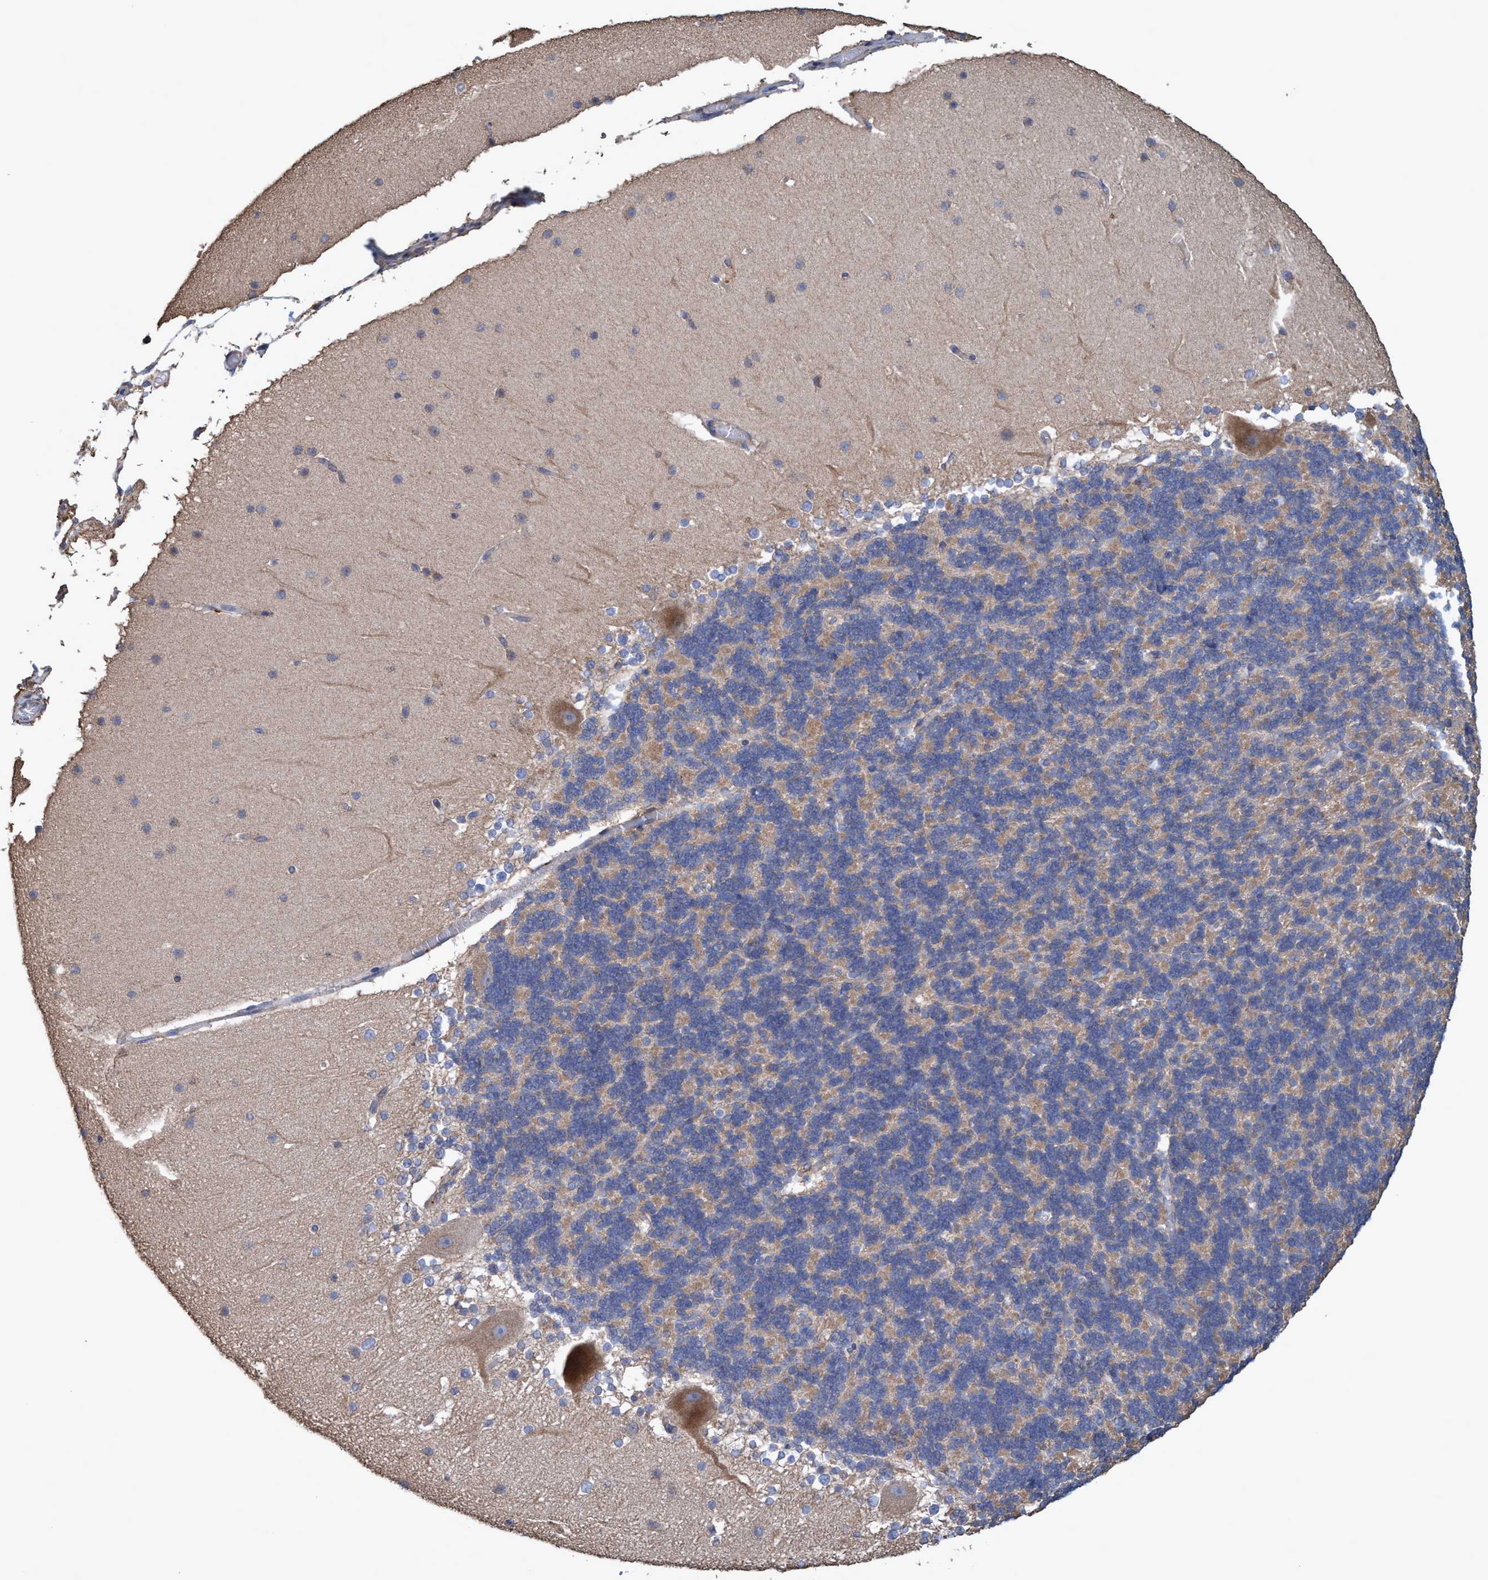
{"staining": {"intensity": "weak", "quantity": "25%-75%", "location": "cytoplasmic/membranous"}, "tissue": "cerebellum", "cell_type": "Cells in granular layer", "image_type": "normal", "snomed": [{"axis": "morphology", "description": "Normal tissue, NOS"}, {"axis": "topography", "description": "Cerebellum"}], "caption": "Cerebellum stained for a protein shows weak cytoplasmic/membranous positivity in cells in granular layer.", "gene": "BICD2", "patient": {"sex": "female", "age": 19}}